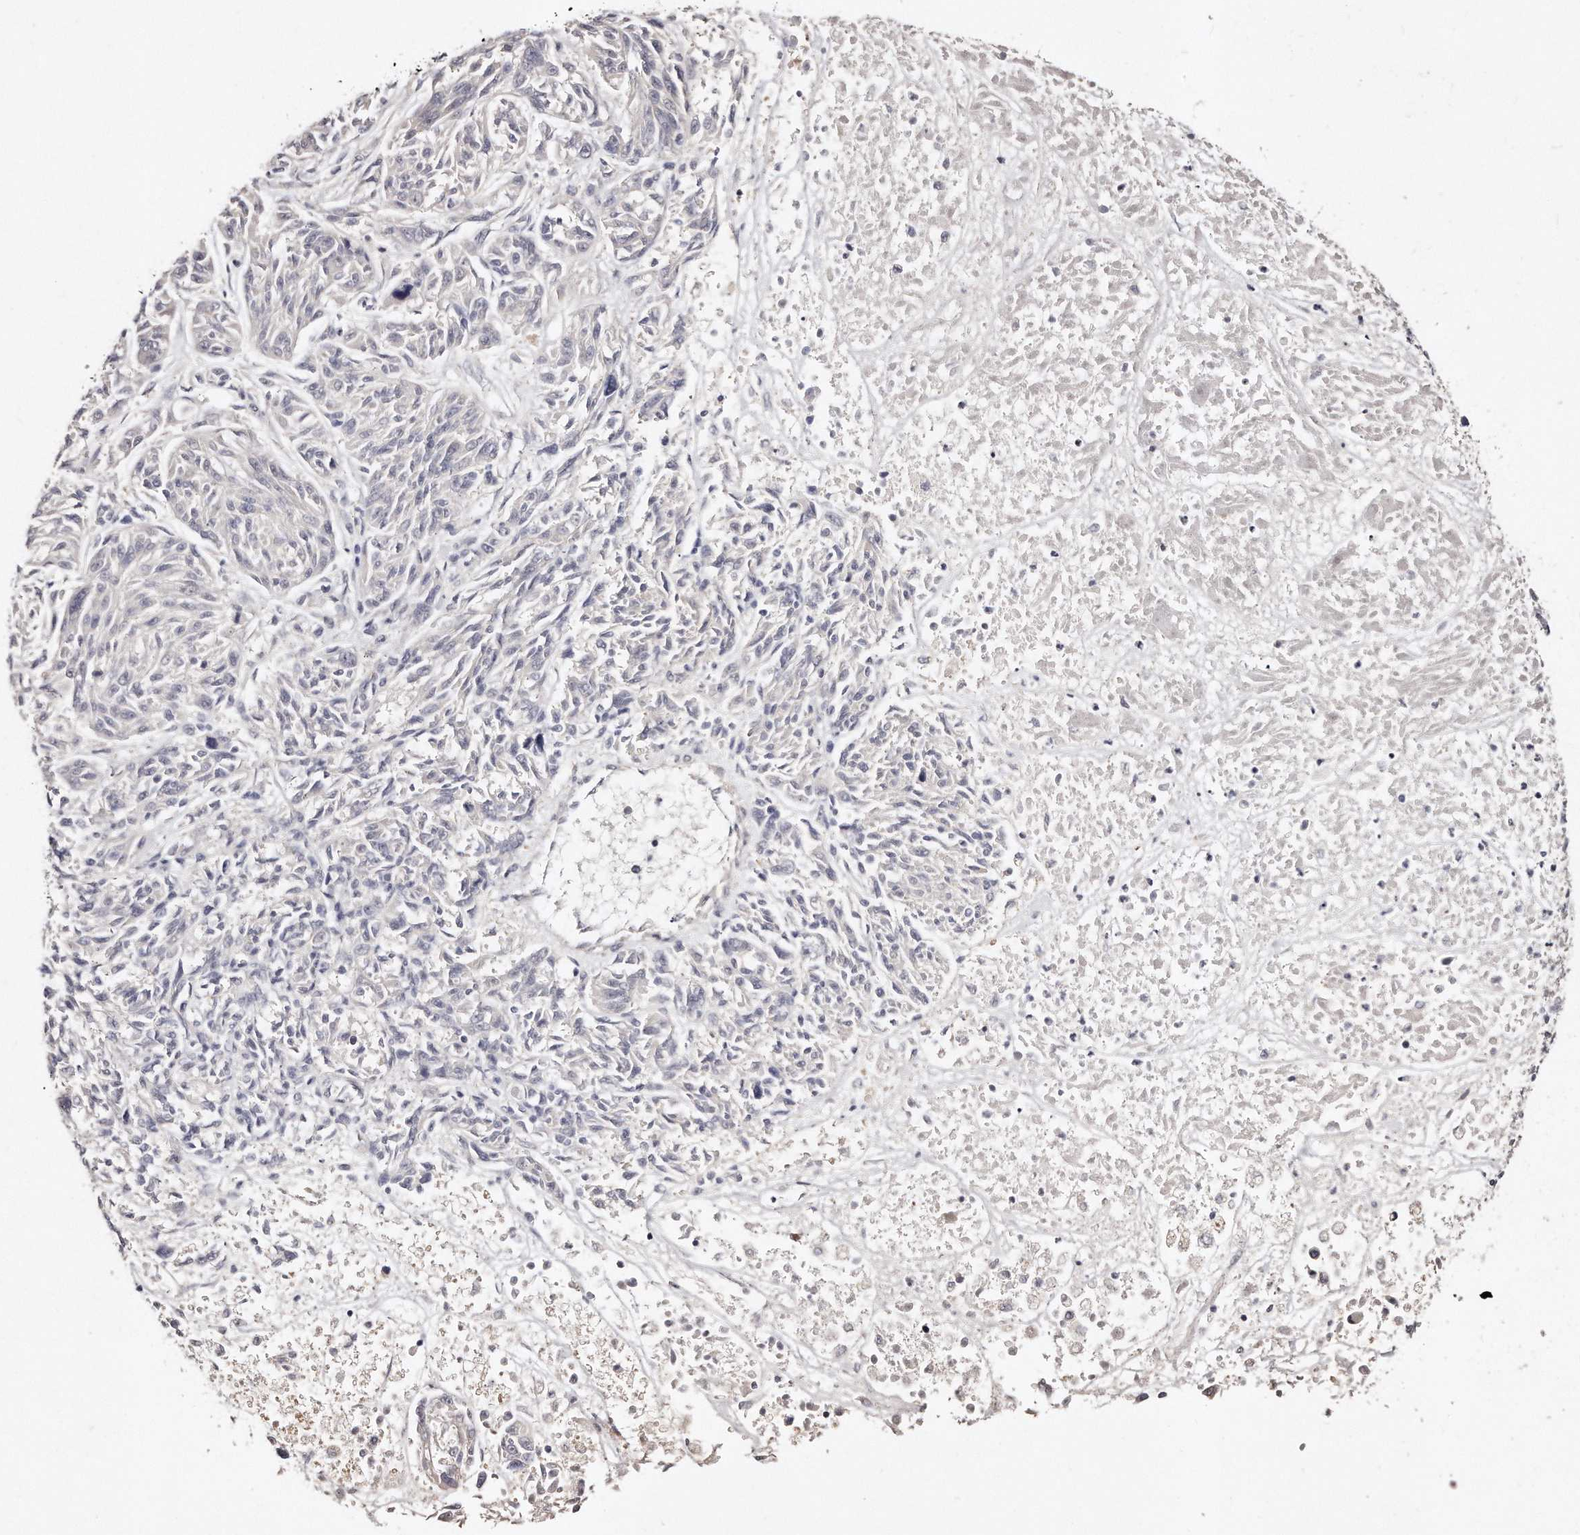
{"staining": {"intensity": "negative", "quantity": "none", "location": "none"}, "tissue": "melanoma", "cell_type": "Tumor cells", "image_type": "cancer", "snomed": [{"axis": "morphology", "description": "Malignant melanoma, NOS"}, {"axis": "topography", "description": "Skin"}], "caption": "An image of human melanoma is negative for staining in tumor cells. Brightfield microscopy of immunohistochemistry (IHC) stained with DAB (3,3'-diaminobenzidine) (brown) and hematoxylin (blue), captured at high magnification.", "gene": "CASZ1", "patient": {"sex": "male", "age": 53}}